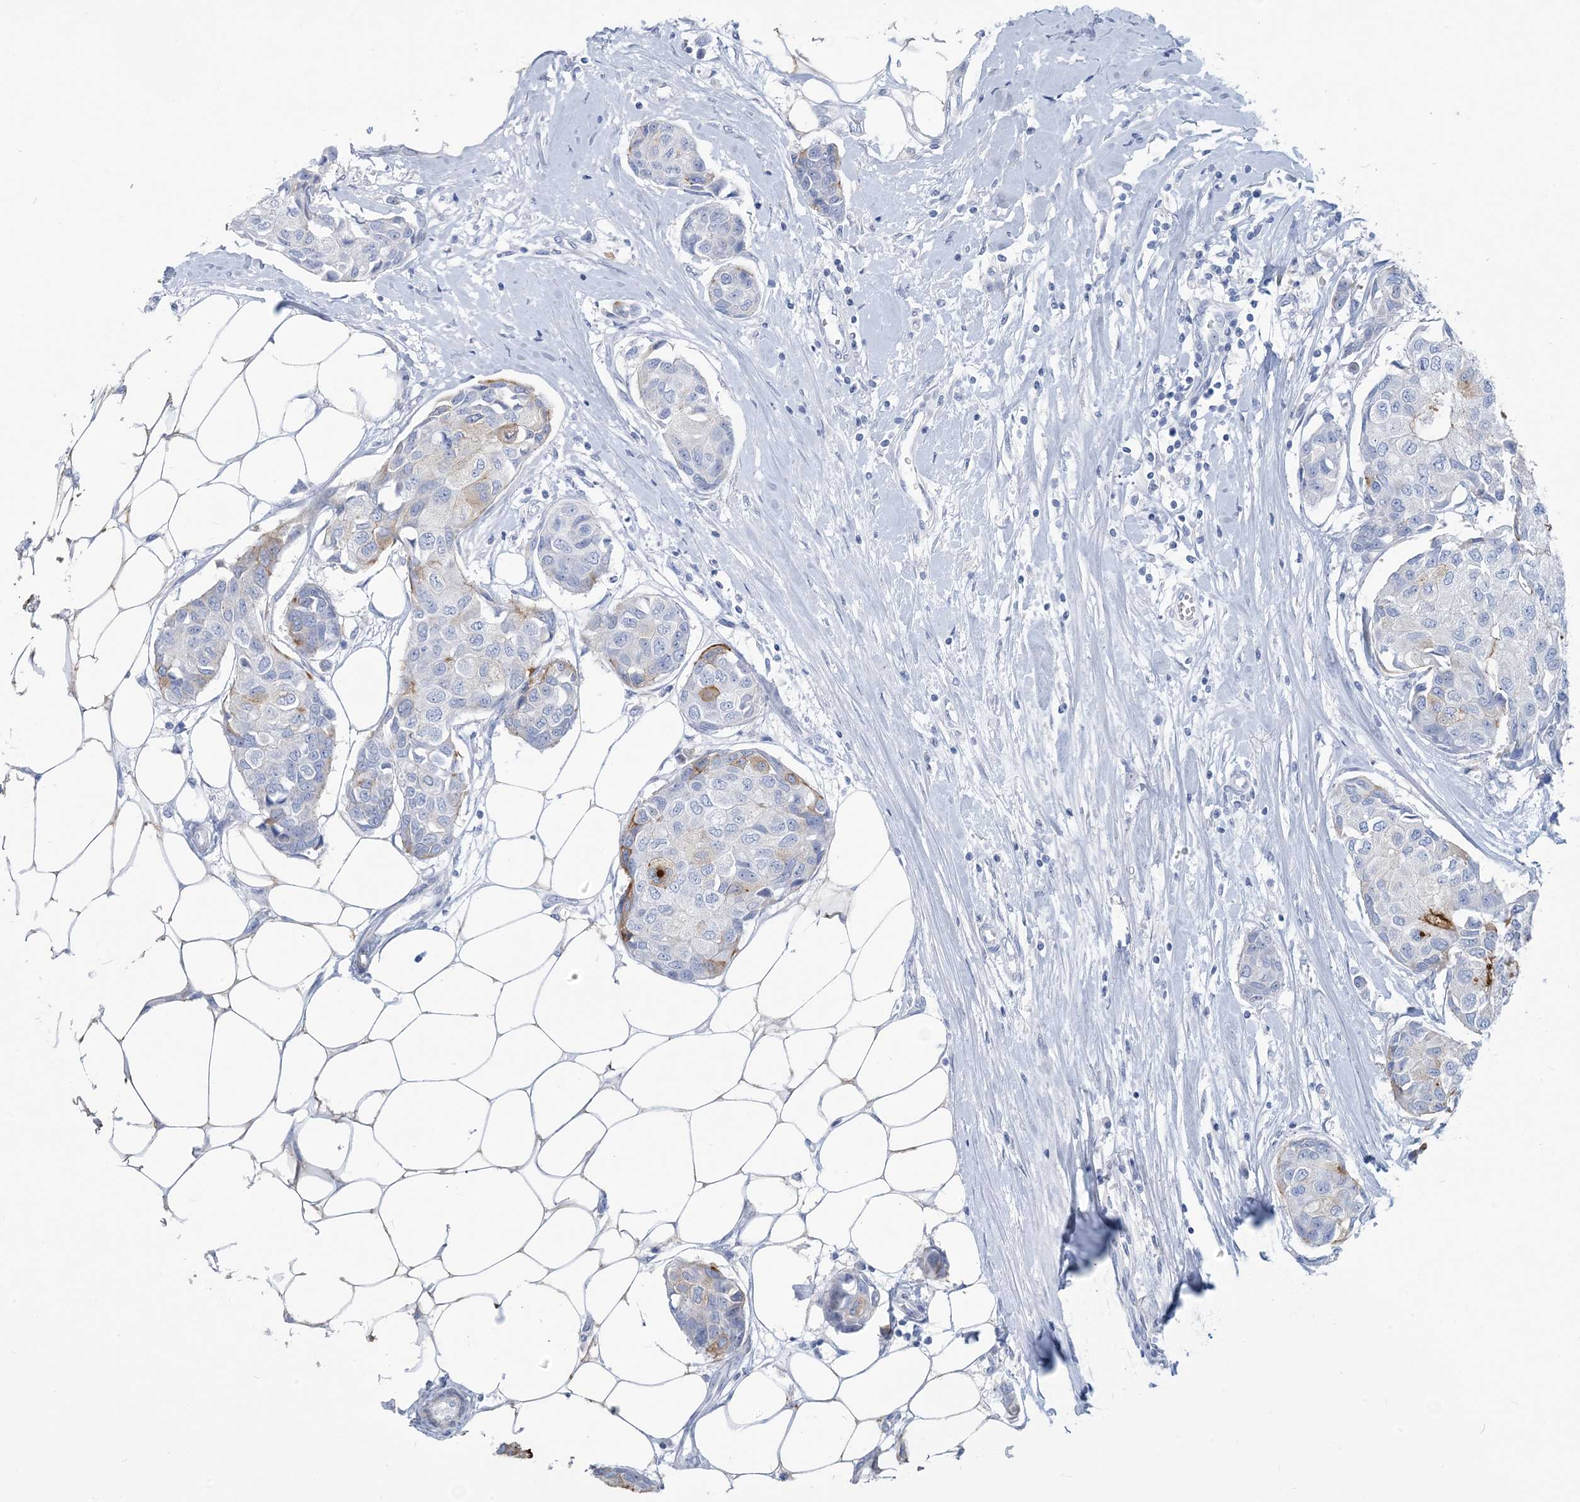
{"staining": {"intensity": "moderate", "quantity": "<25%", "location": "cytoplasmic/membranous"}, "tissue": "breast cancer", "cell_type": "Tumor cells", "image_type": "cancer", "snomed": [{"axis": "morphology", "description": "Duct carcinoma"}, {"axis": "topography", "description": "Breast"}], "caption": "This is an image of immunohistochemistry (IHC) staining of intraductal carcinoma (breast), which shows moderate expression in the cytoplasmic/membranous of tumor cells.", "gene": "MOXD1", "patient": {"sex": "female", "age": 80}}